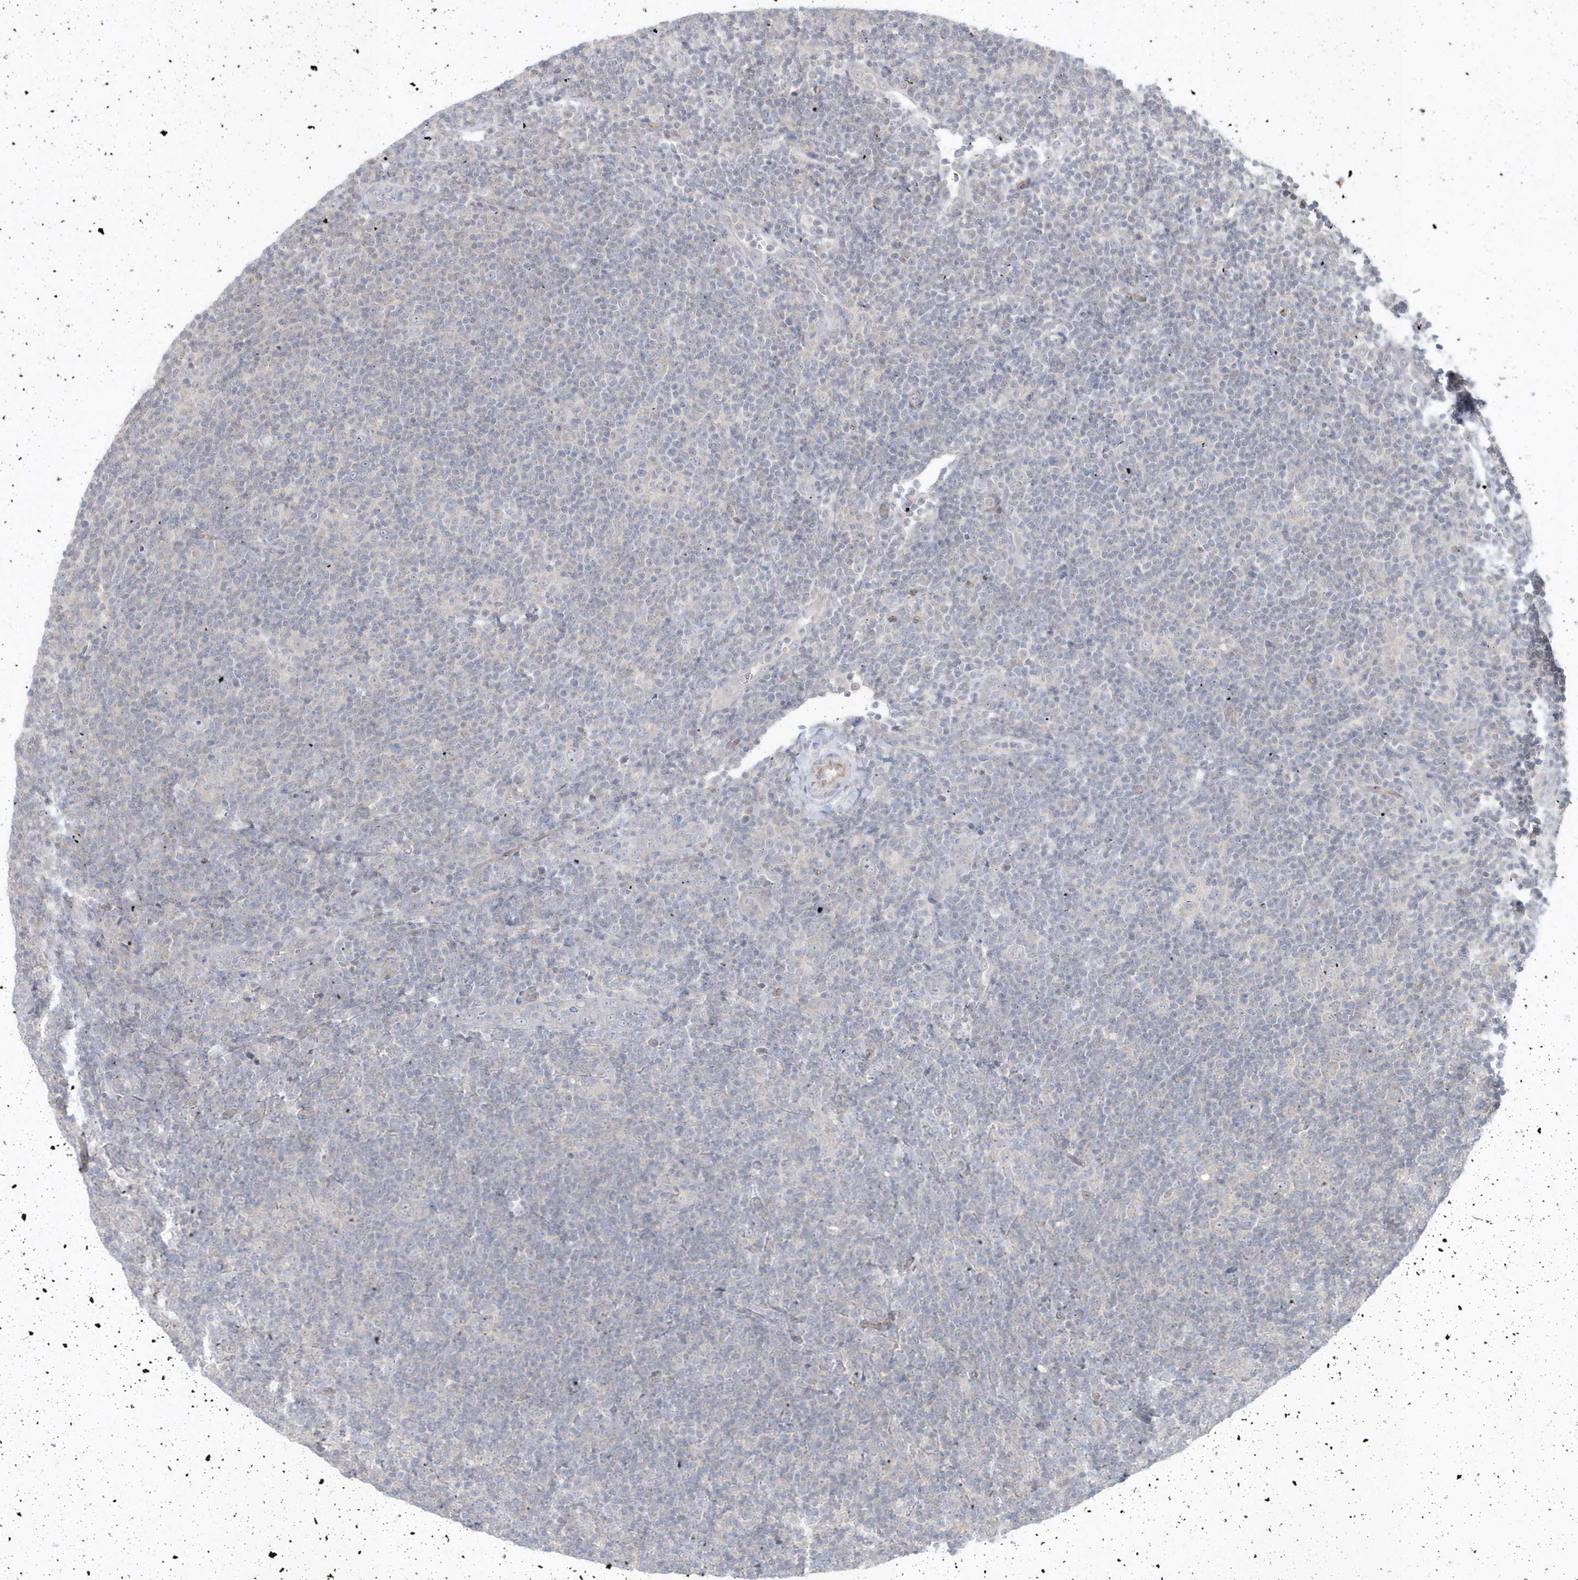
{"staining": {"intensity": "negative", "quantity": "none", "location": "none"}, "tissue": "lymphoma", "cell_type": "Tumor cells", "image_type": "cancer", "snomed": [{"axis": "morphology", "description": "Hodgkin's disease, NOS"}, {"axis": "topography", "description": "Lymph node"}], "caption": "There is no significant expression in tumor cells of lymphoma.", "gene": "DHX57", "patient": {"sex": "female", "age": 57}}